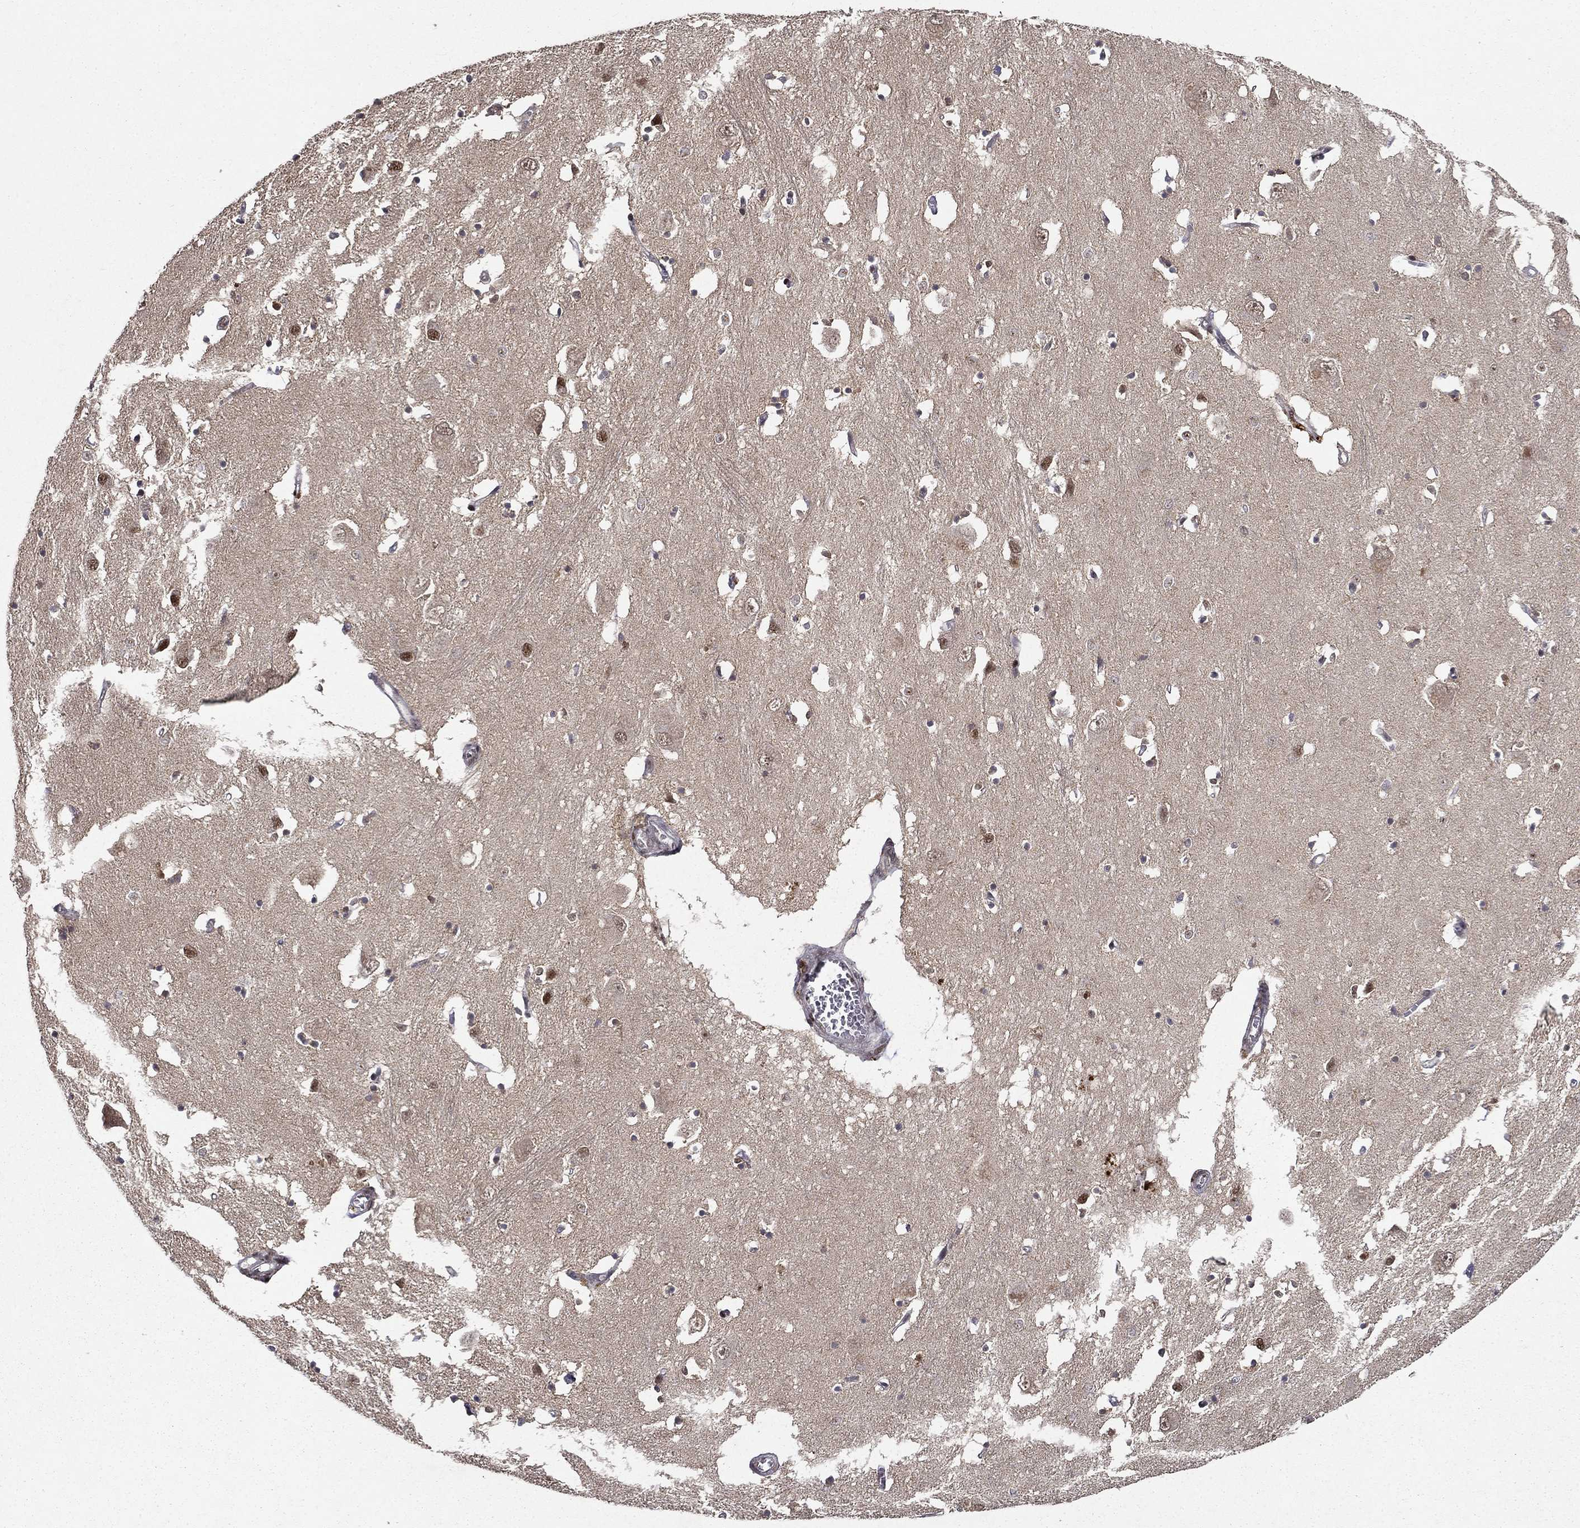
{"staining": {"intensity": "moderate", "quantity": "<25%", "location": "nuclear"}, "tissue": "caudate", "cell_type": "Glial cells", "image_type": "normal", "snomed": [{"axis": "morphology", "description": "Normal tissue, NOS"}, {"axis": "topography", "description": "Lateral ventricle wall"}], "caption": "Protein expression analysis of benign caudate demonstrates moderate nuclear staining in approximately <25% of glial cells.", "gene": "CDCA7L", "patient": {"sex": "male", "age": 54}}